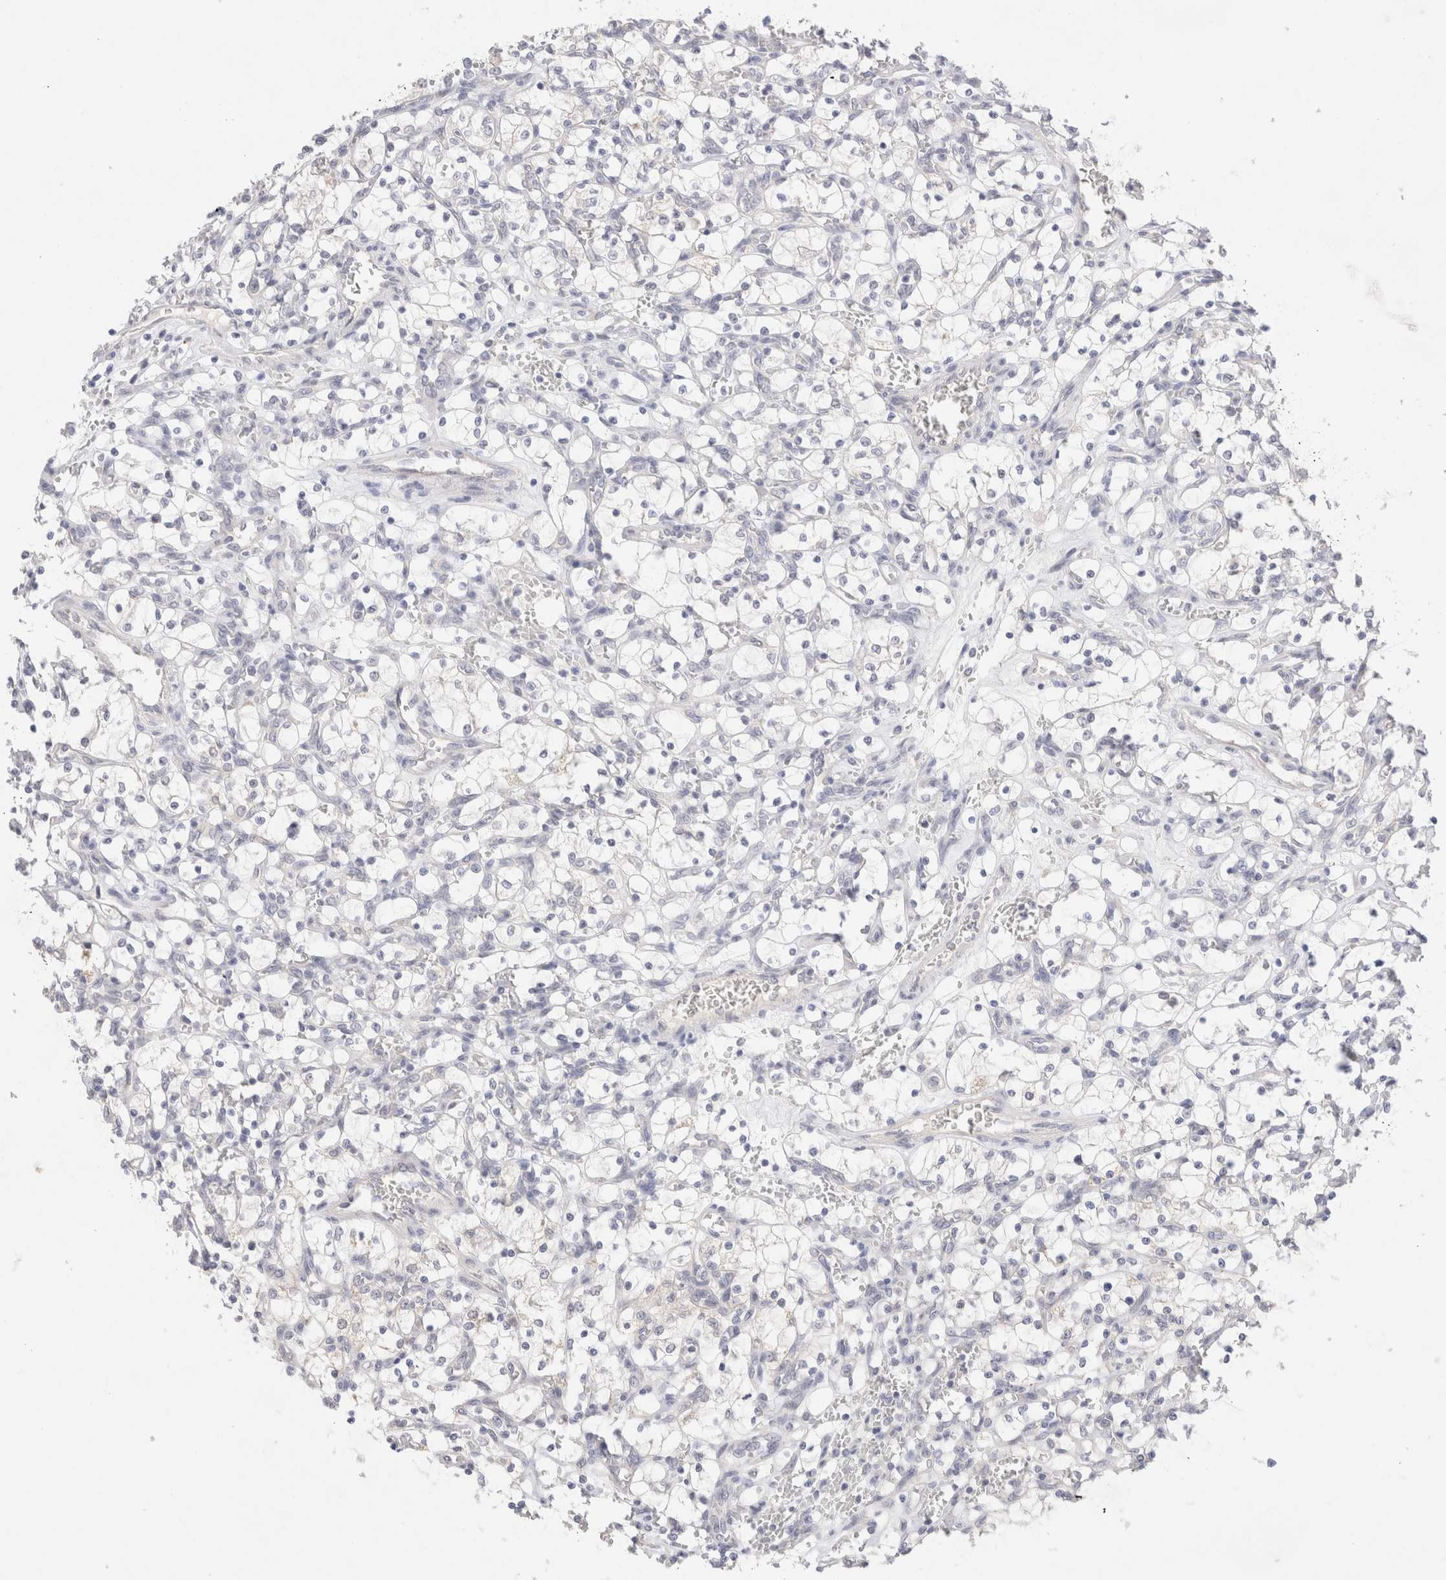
{"staining": {"intensity": "negative", "quantity": "none", "location": "none"}, "tissue": "renal cancer", "cell_type": "Tumor cells", "image_type": "cancer", "snomed": [{"axis": "morphology", "description": "Adenocarcinoma, NOS"}, {"axis": "topography", "description": "Kidney"}], "caption": "Tumor cells show no significant protein positivity in renal cancer (adenocarcinoma). (IHC, brightfield microscopy, high magnification).", "gene": "SPATA20", "patient": {"sex": "female", "age": 69}}